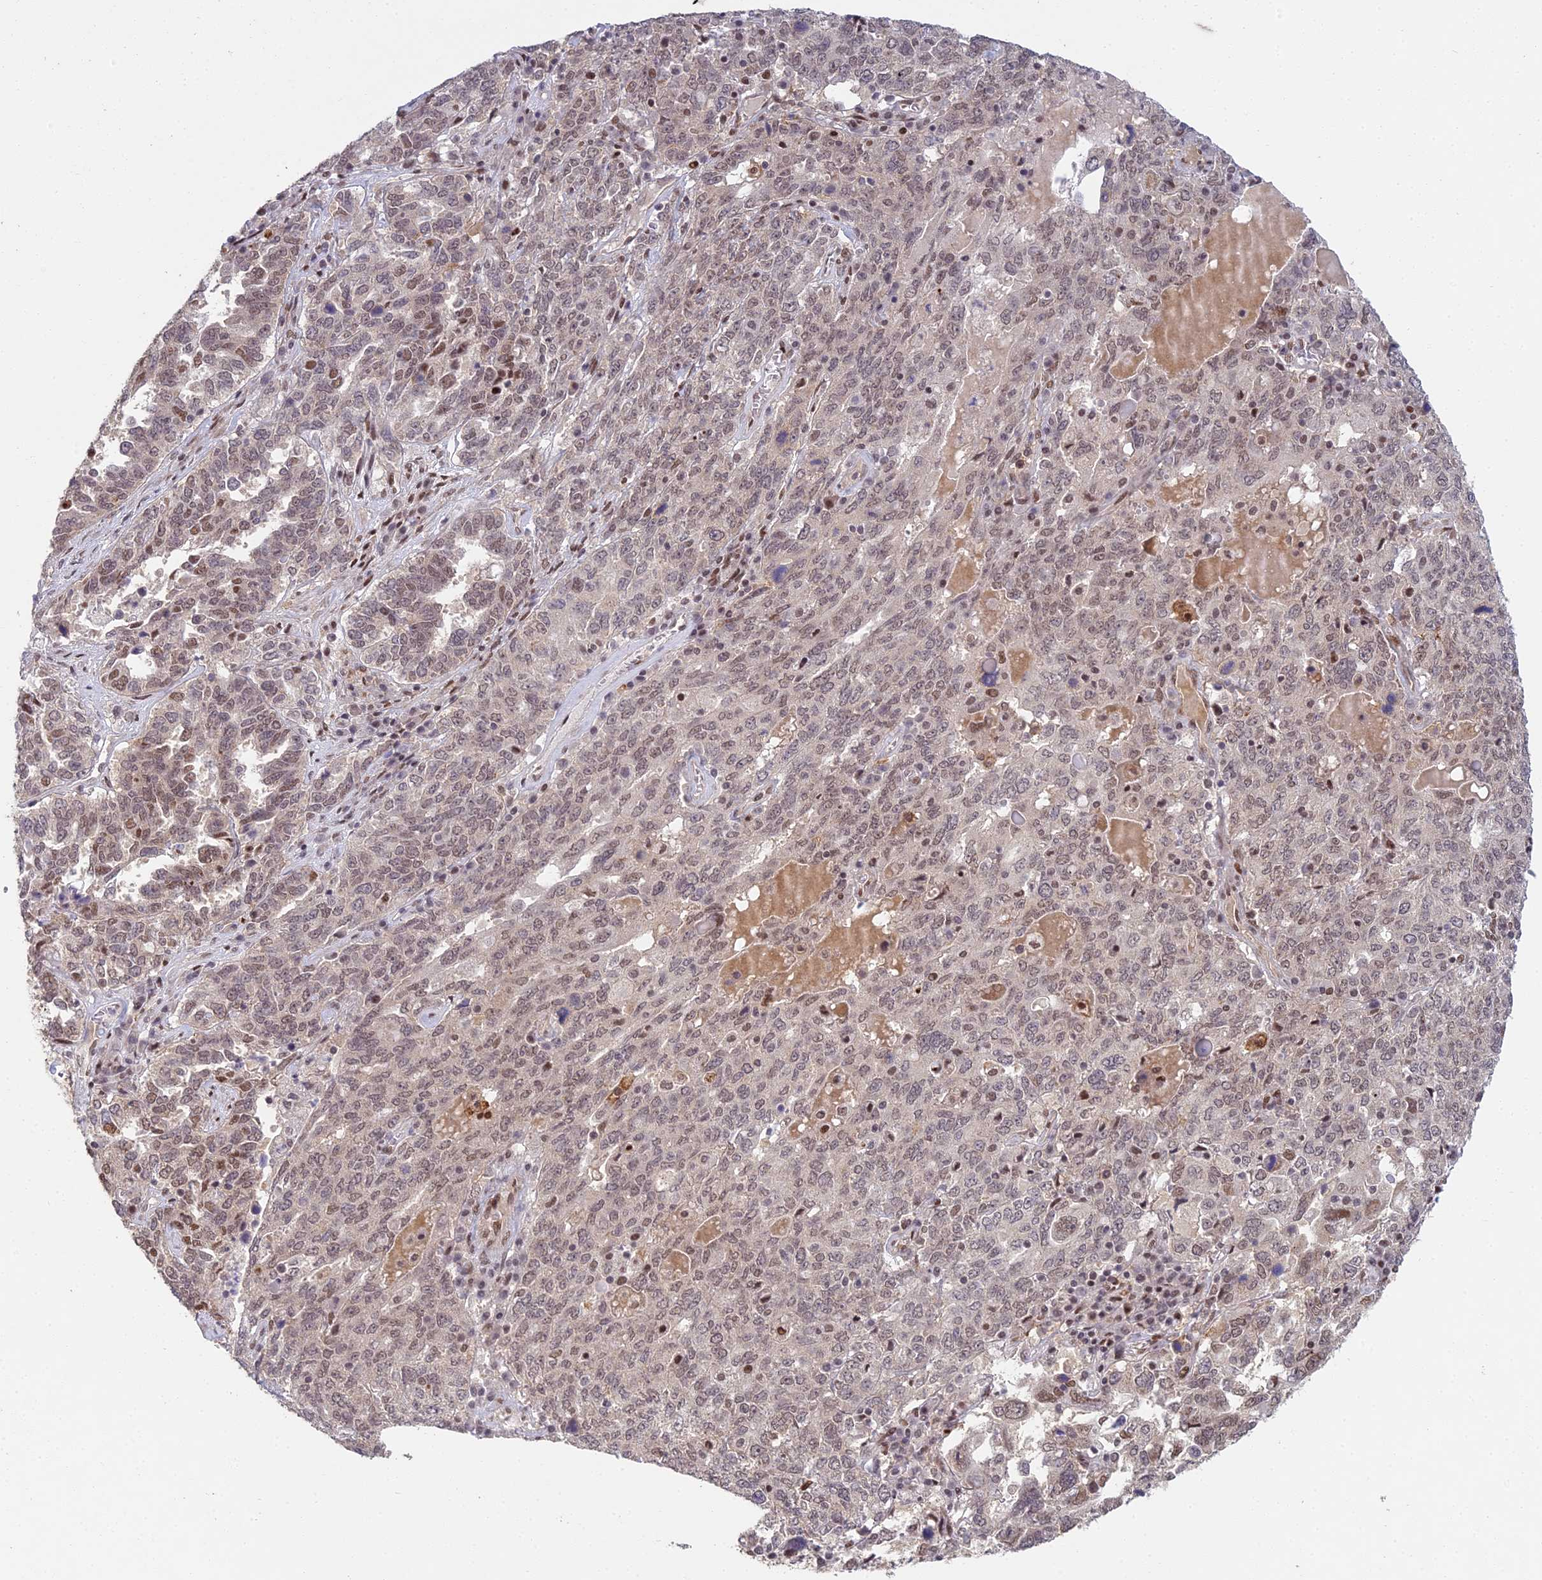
{"staining": {"intensity": "weak", "quantity": ">75%", "location": "nuclear"}, "tissue": "ovarian cancer", "cell_type": "Tumor cells", "image_type": "cancer", "snomed": [{"axis": "morphology", "description": "Carcinoma, endometroid"}, {"axis": "topography", "description": "Ovary"}], "caption": "Protein expression by IHC reveals weak nuclear expression in about >75% of tumor cells in ovarian endometroid carcinoma.", "gene": "ABHD17A", "patient": {"sex": "female", "age": 62}}